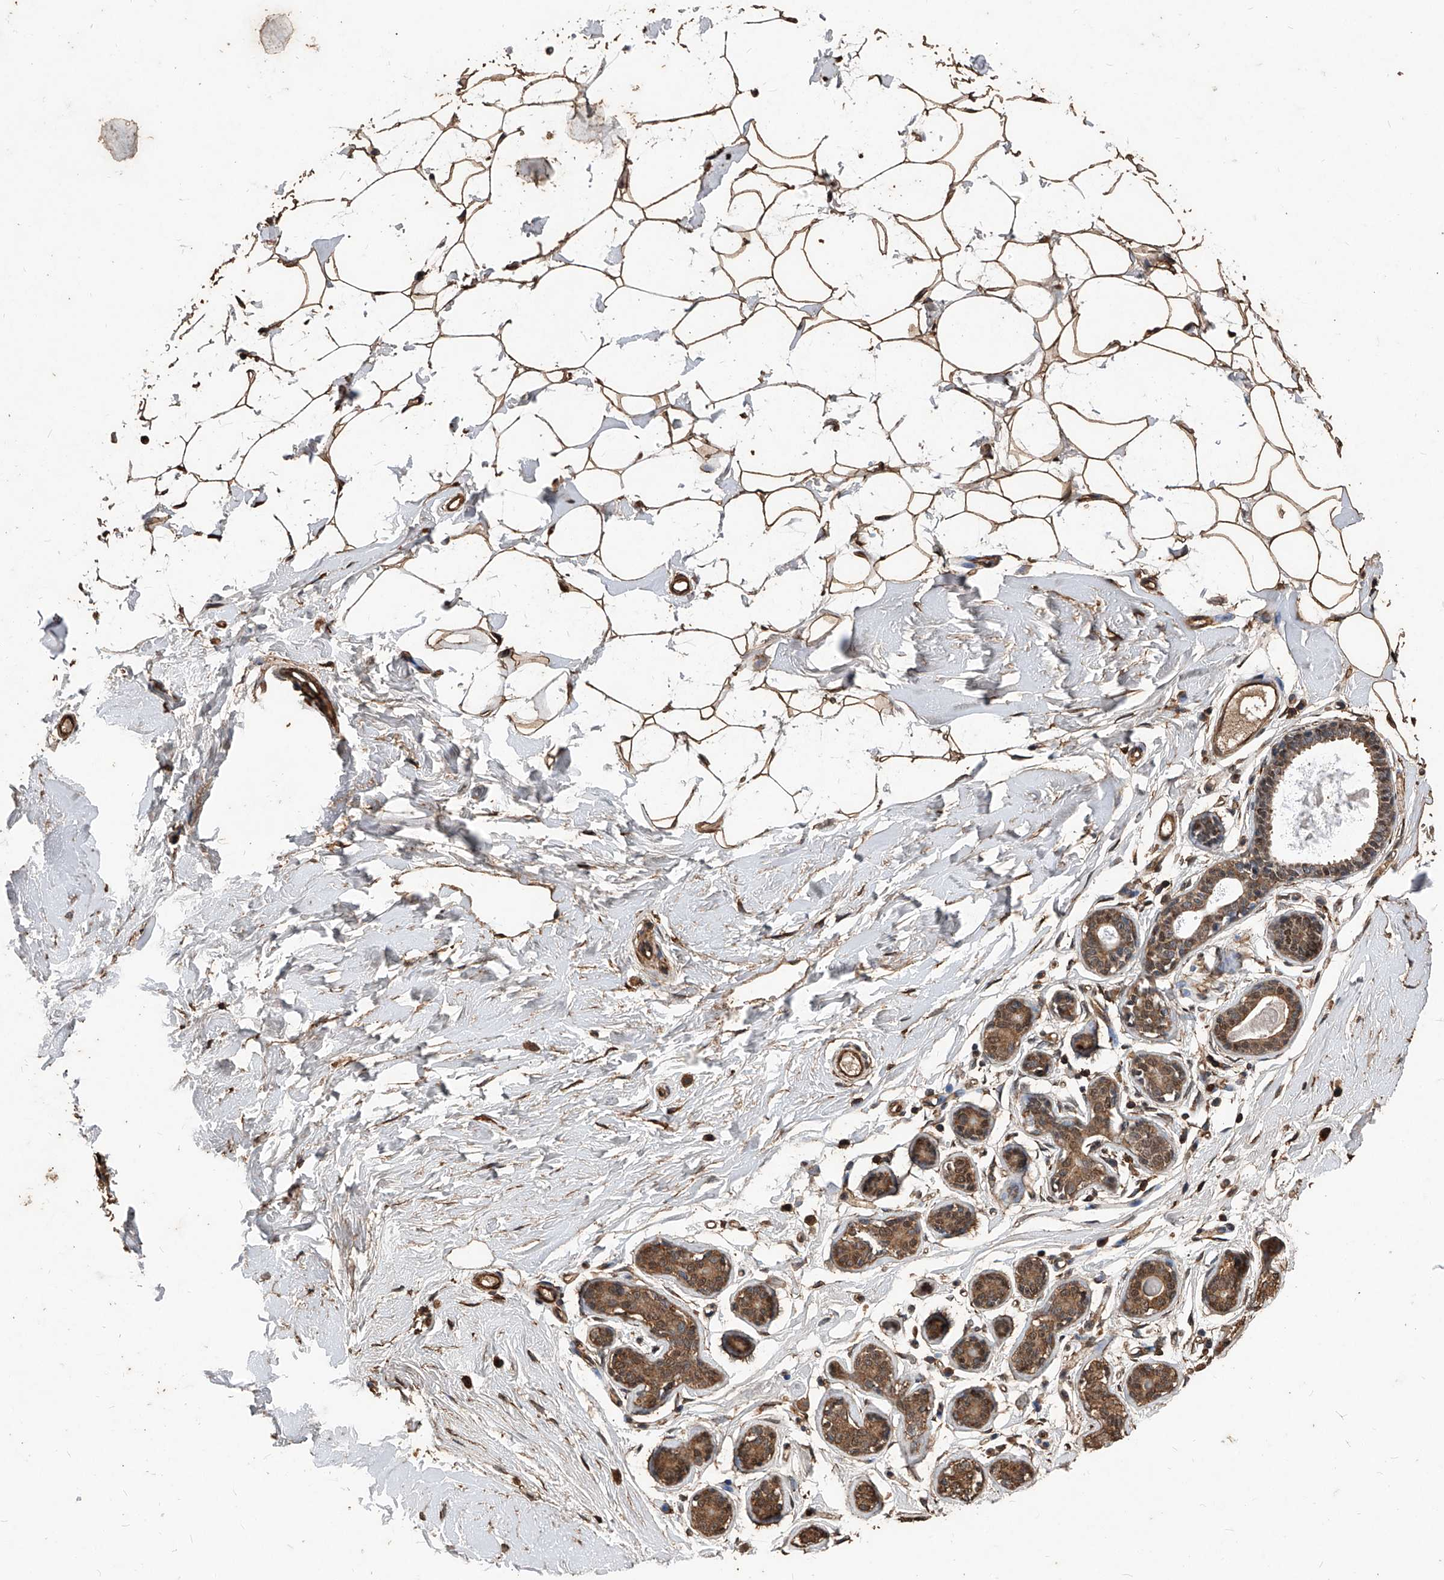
{"staining": {"intensity": "moderate", "quantity": ">75%", "location": "cytoplasmic/membranous"}, "tissue": "adipose tissue", "cell_type": "Adipocytes", "image_type": "normal", "snomed": [{"axis": "morphology", "description": "Normal tissue, NOS"}, {"axis": "topography", "description": "Breast"}], "caption": "Immunohistochemistry (IHC) histopathology image of unremarkable adipose tissue: adipose tissue stained using immunohistochemistry demonstrates medium levels of moderate protein expression localized specifically in the cytoplasmic/membranous of adipocytes, appearing as a cytoplasmic/membranous brown color.", "gene": "UCP2", "patient": {"sex": "female", "age": 23}}